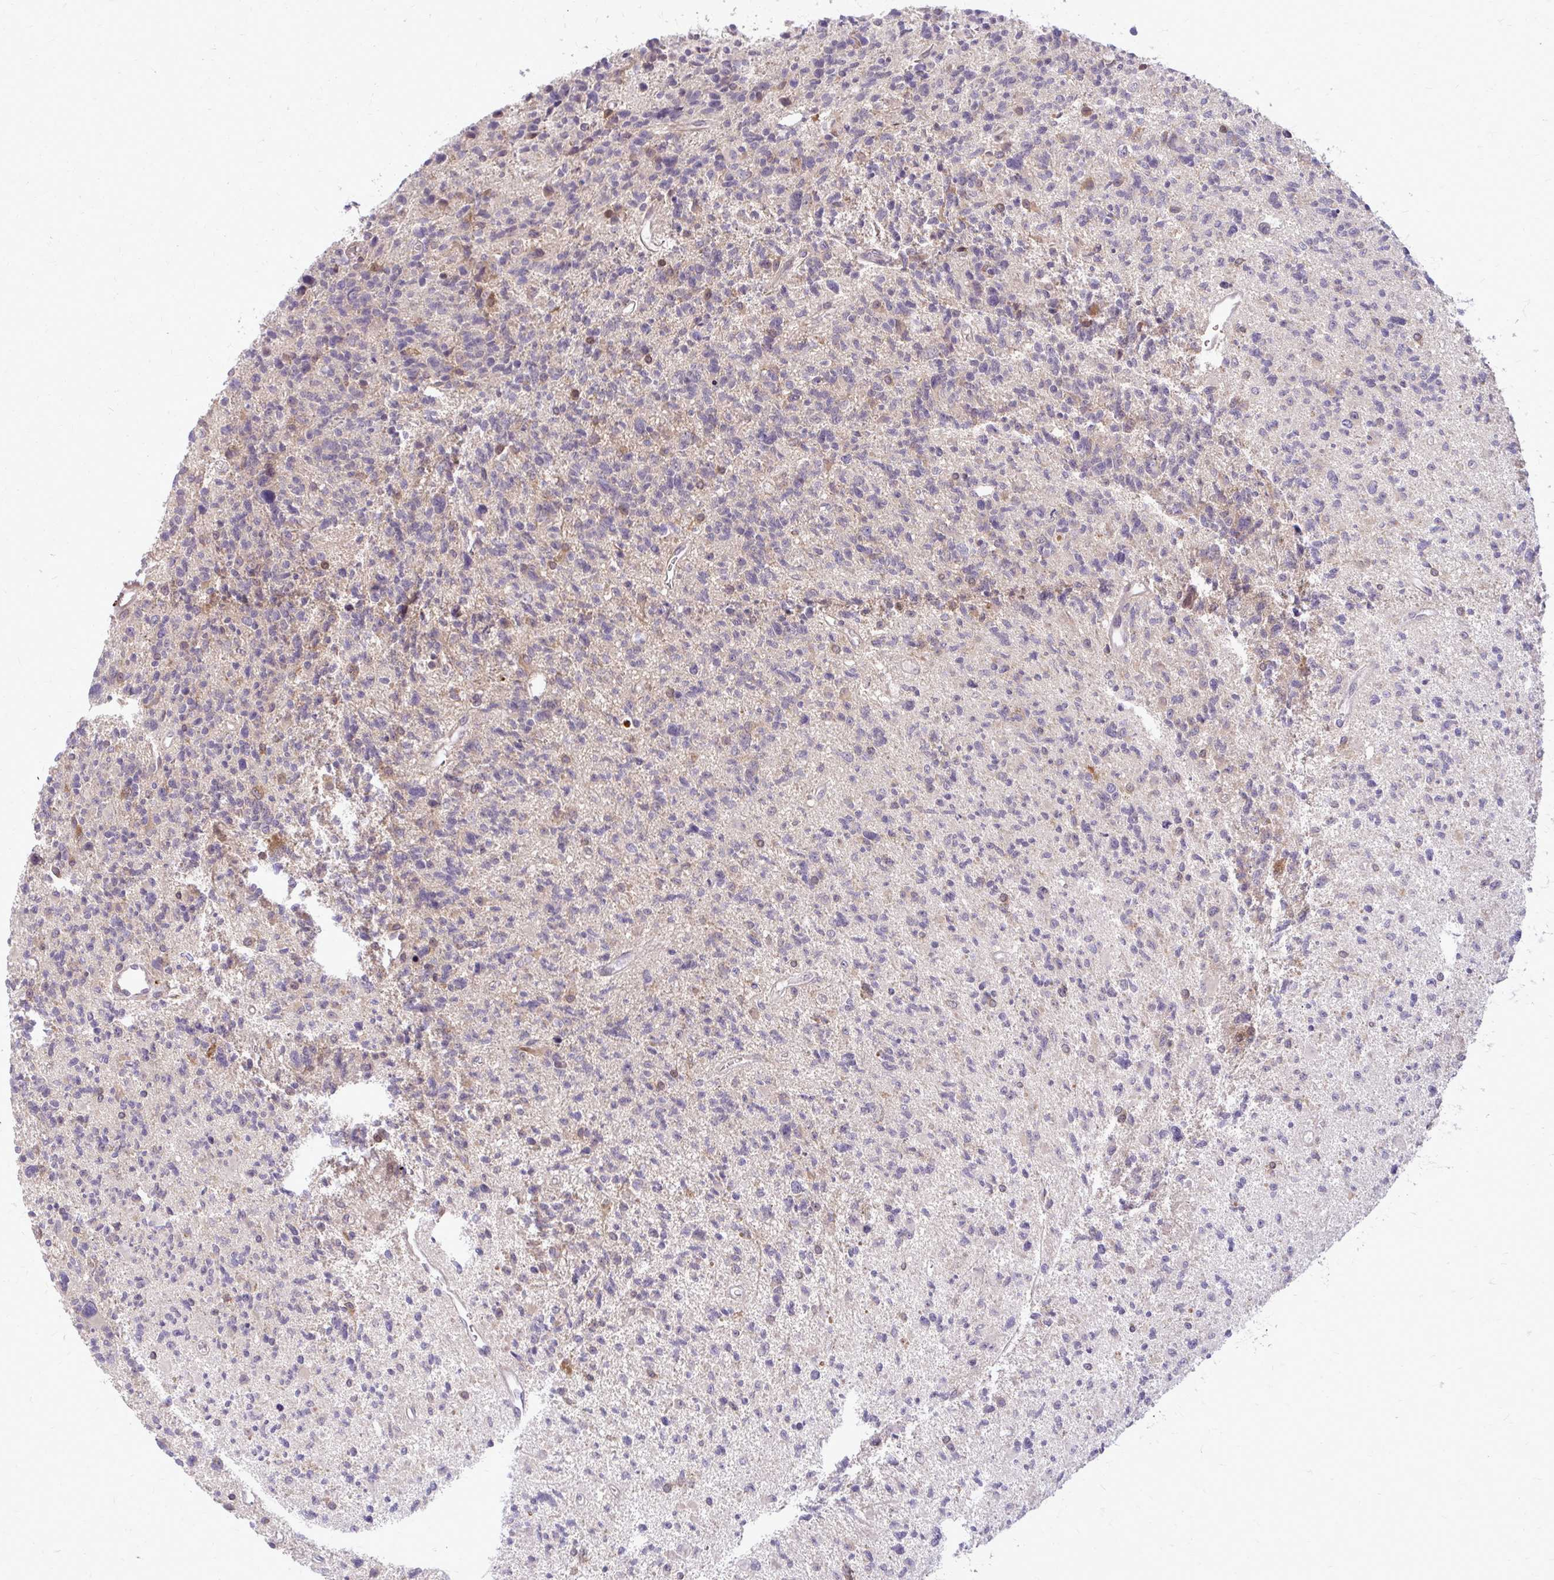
{"staining": {"intensity": "negative", "quantity": "none", "location": "none"}, "tissue": "glioma", "cell_type": "Tumor cells", "image_type": "cancer", "snomed": [{"axis": "morphology", "description": "Glioma, malignant, High grade"}, {"axis": "topography", "description": "Brain"}], "caption": "The IHC histopathology image has no significant positivity in tumor cells of malignant glioma (high-grade) tissue. Nuclei are stained in blue.", "gene": "OXNAD1", "patient": {"sex": "male", "age": 29}}